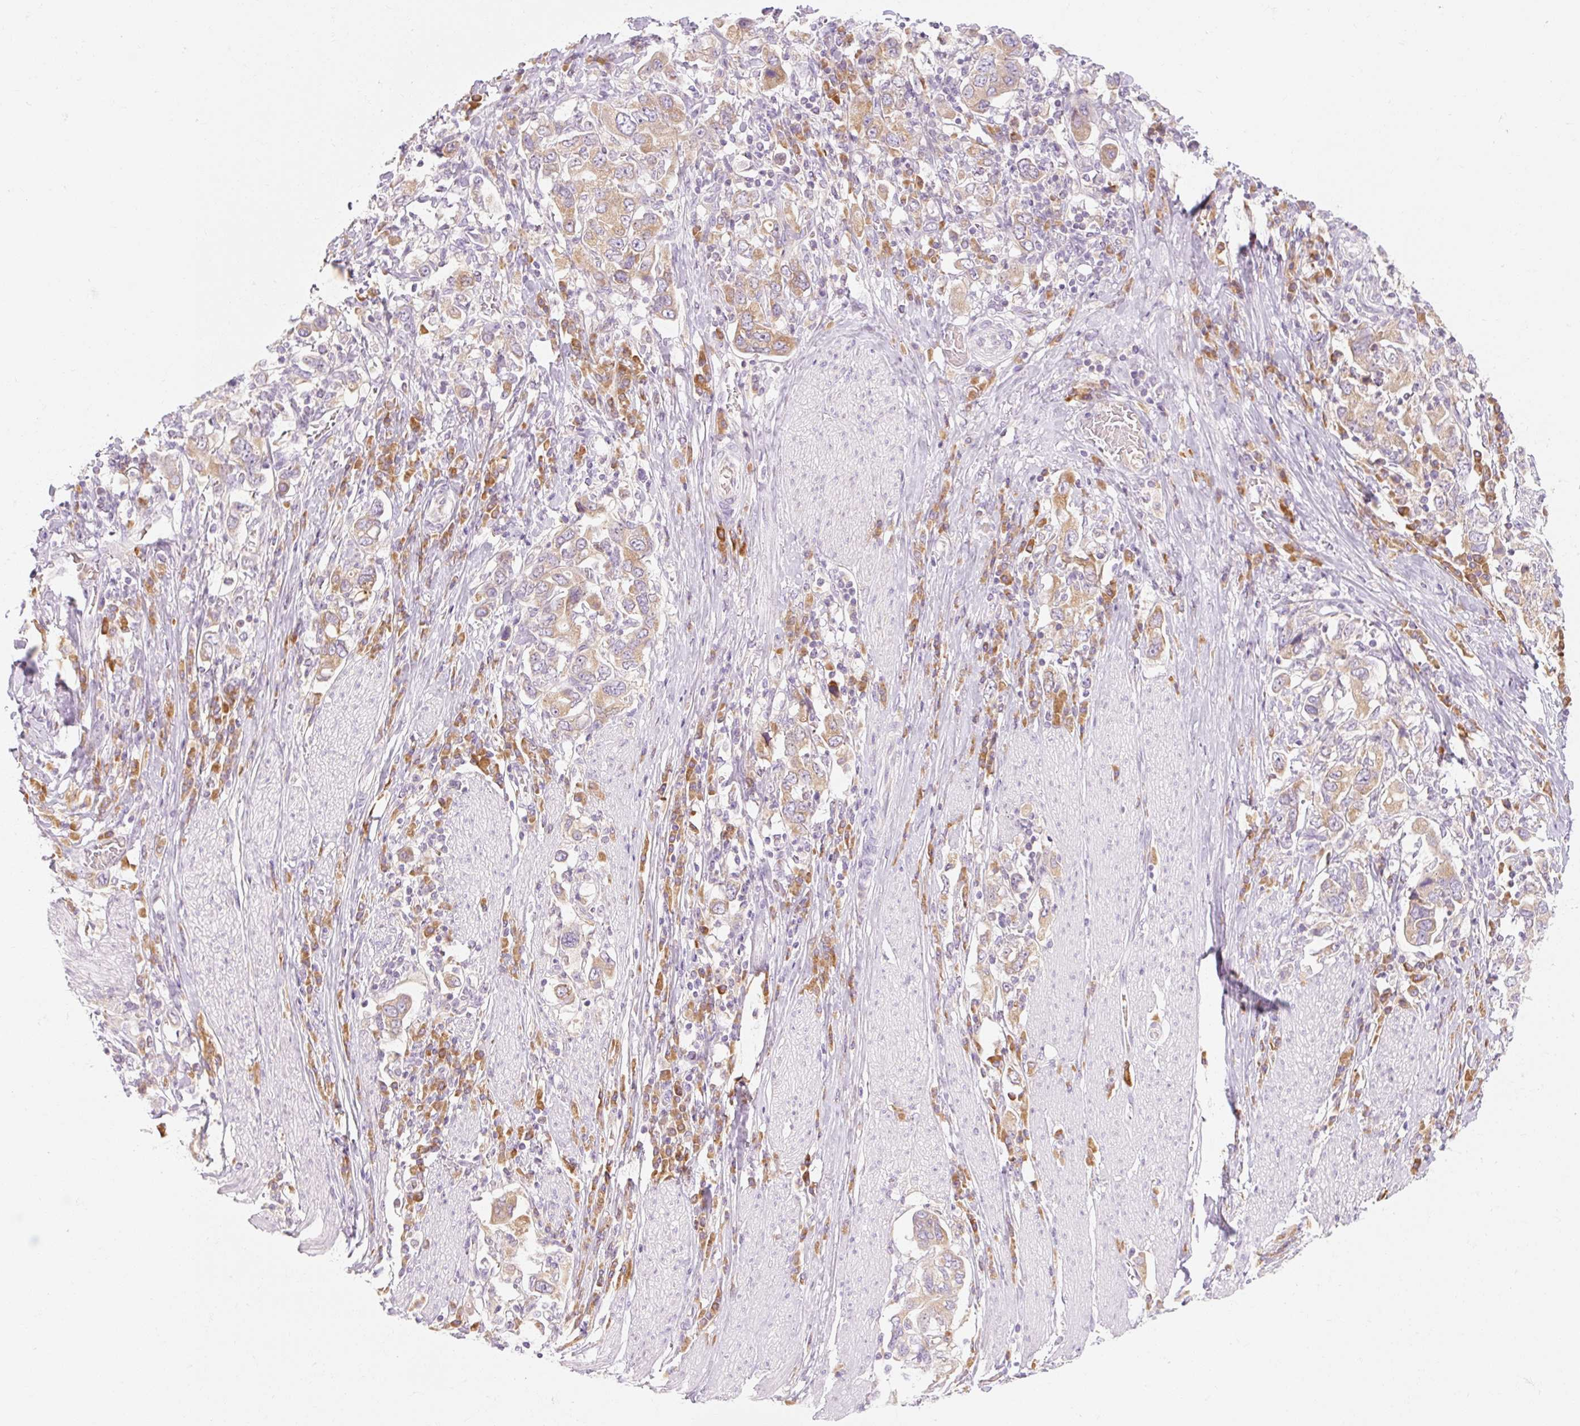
{"staining": {"intensity": "moderate", "quantity": ">75%", "location": "cytoplasmic/membranous"}, "tissue": "stomach cancer", "cell_type": "Tumor cells", "image_type": "cancer", "snomed": [{"axis": "morphology", "description": "Adenocarcinoma, NOS"}, {"axis": "topography", "description": "Stomach, upper"}, {"axis": "topography", "description": "Stomach"}], "caption": "Moderate cytoplasmic/membranous protein staining is appreciated in approximately >75% of tumor cells in adenocarcinoma (stomach).", "gene": "MYO1D", "patient": {"sex": "male", "age": 62}}